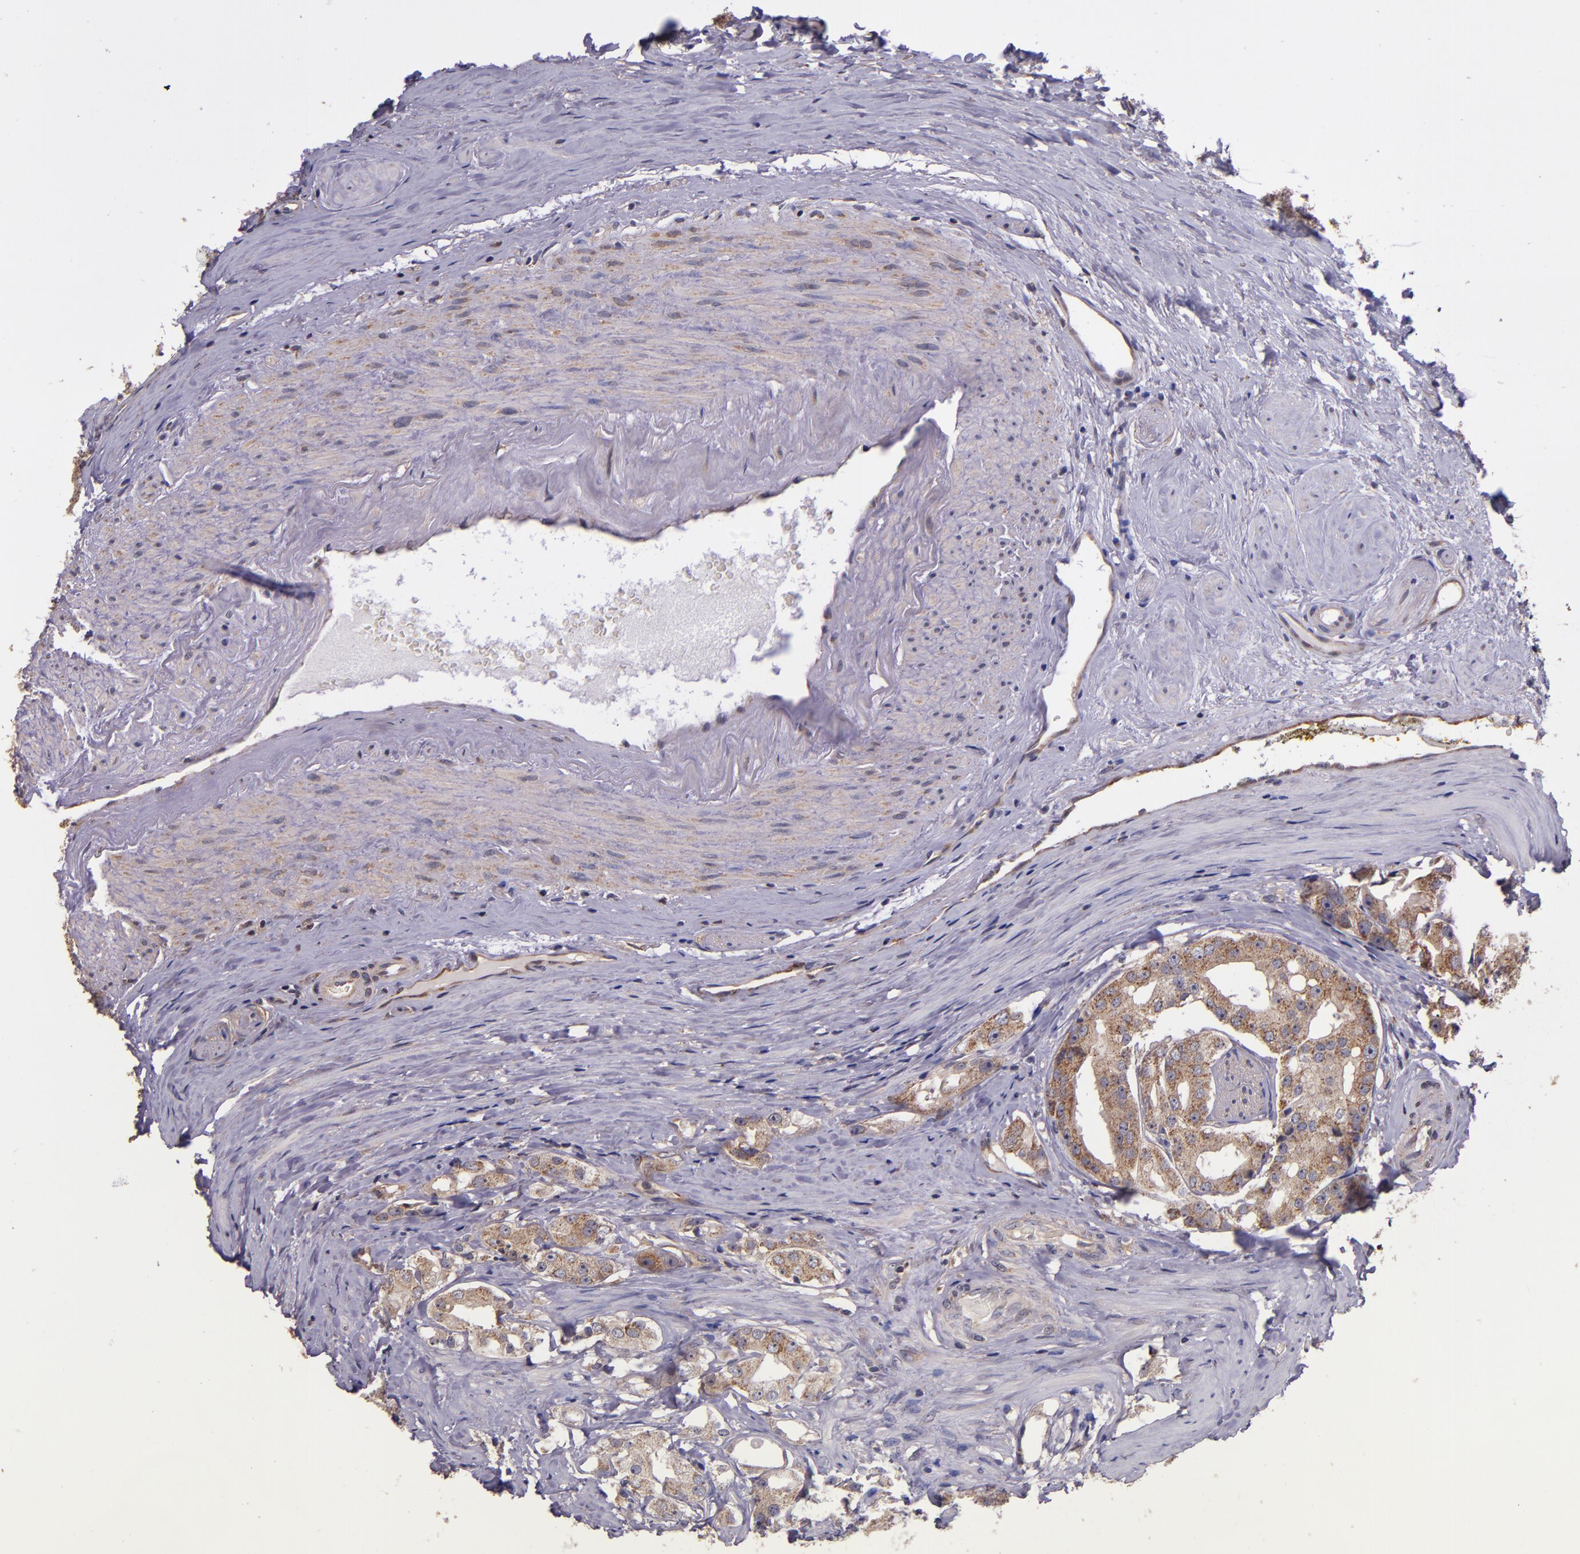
{"staining": {"intensity": "moderate", "quantity": ">75%", "location": "cytoplasmic/membranous"}, "tissue": "prostate cancer", "cell_type": "Tumor cells", "image_type": "cancer", "snomed": [{"axis": "morphology", "description": "Adenocarcinoma, High grade"}, {"axis": "topography", "description": "Prostate"}], "caption": "A brown stain shows moderate cytoplasmic/membranous positivity of a protein in human prostate cancer (high-grade adenocarcinoma) tumor cells. Immunohistochemistry (ihc) stains the protein in brown and the nuclei are stained blue.", "gene": "SHC1", "patient": {"sex": "male", "age": 68}}